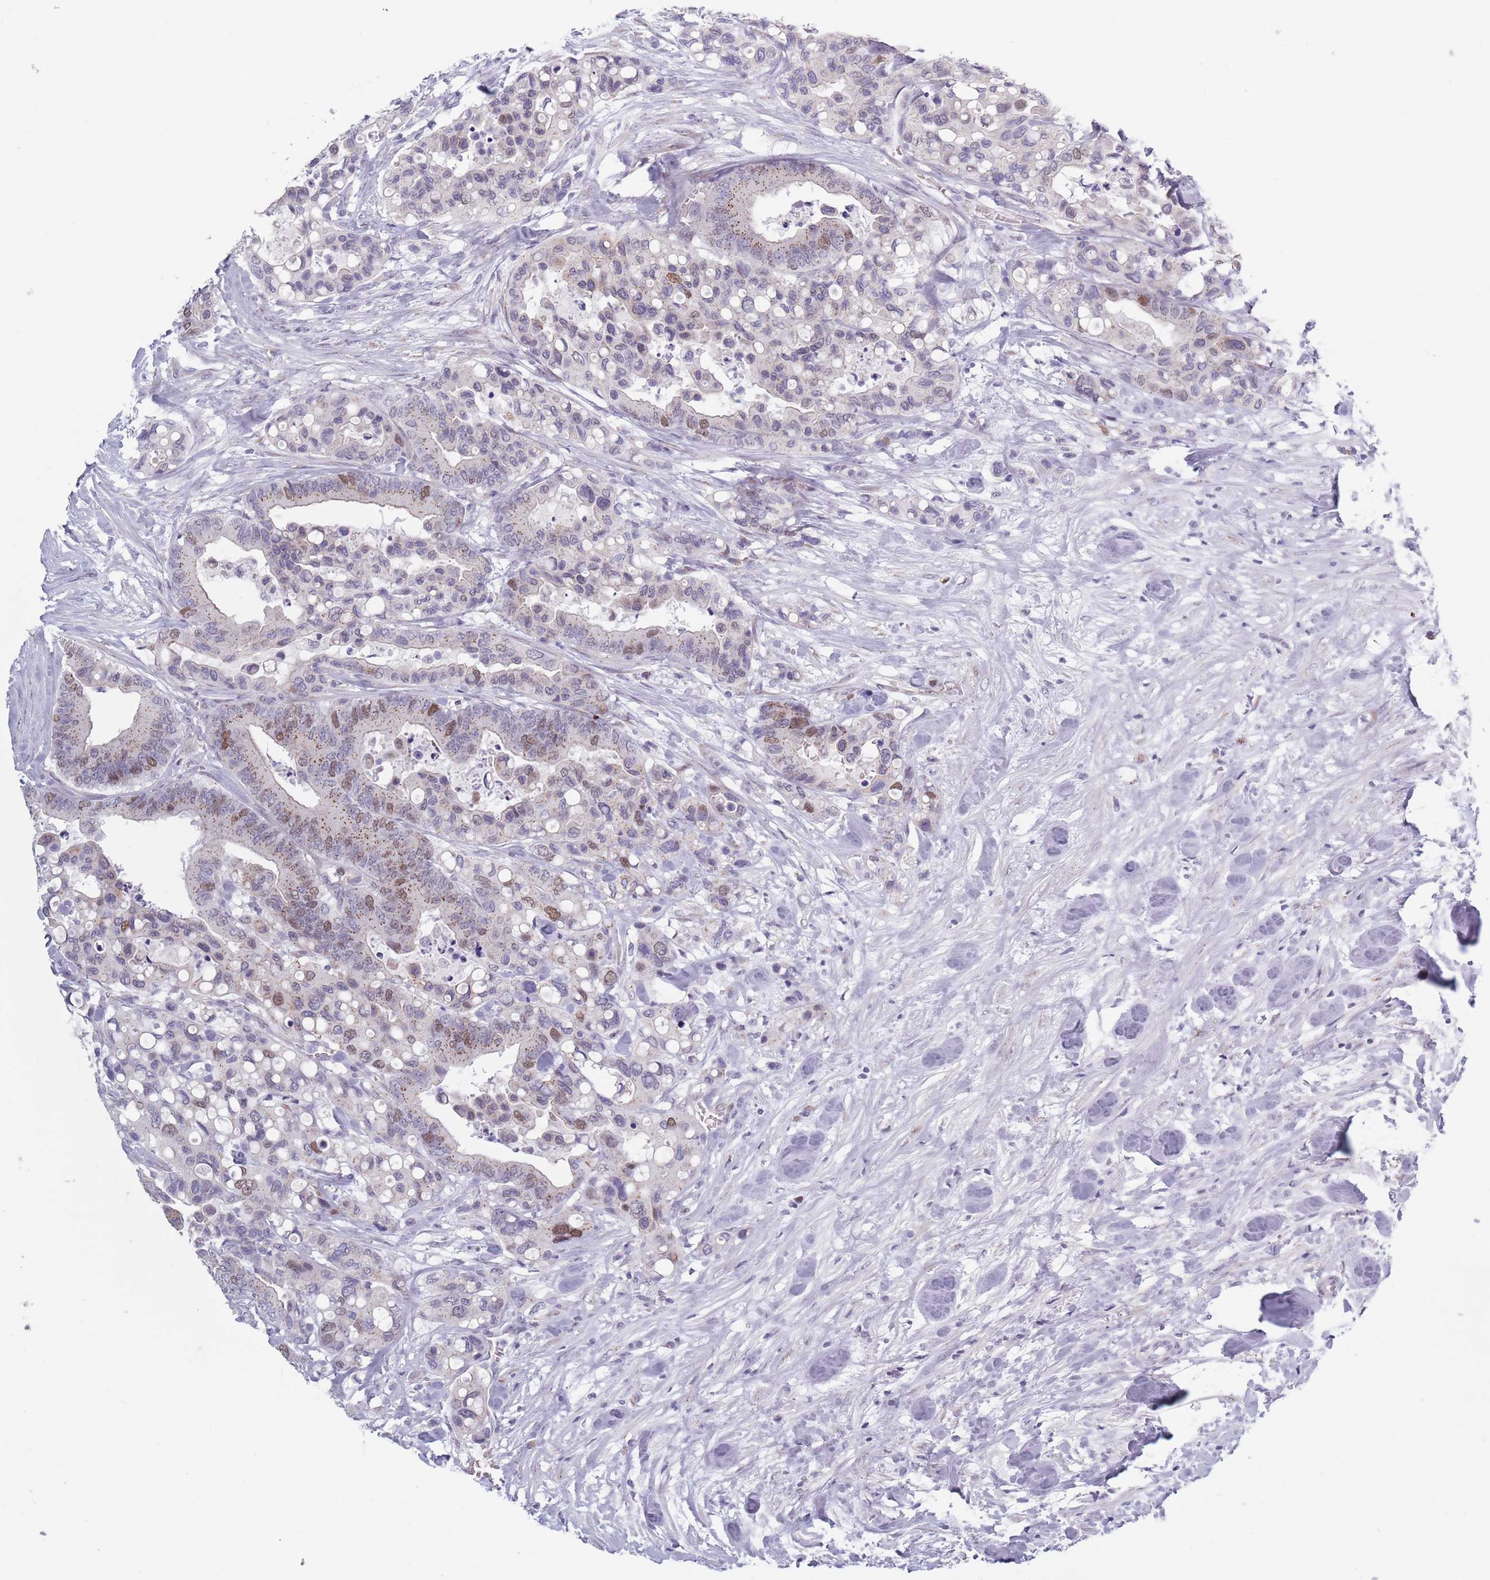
{"staining": {"intensity": "moderate", "quantity": "<25%", "location": "cytoplasmic/membranous,nuclear"}, "tissue": "colorectal cancer", "cell_type": "Tumor cells", "image_type": "cancer", "snomed": [{"axis": "morphology", "description": "Adenocarcinoma, NOS"}, {"axis": "topography", "description": "Colon"}], "caption": "A photomicrograph of colorectal adenocarcinoma stained for a protein reveals moderate cytoplasmic/membranous and nuclear brown staining in tumor cells.", "gene": "ZKSCAN2", "patient": {"sex": "male", "age": 82}}